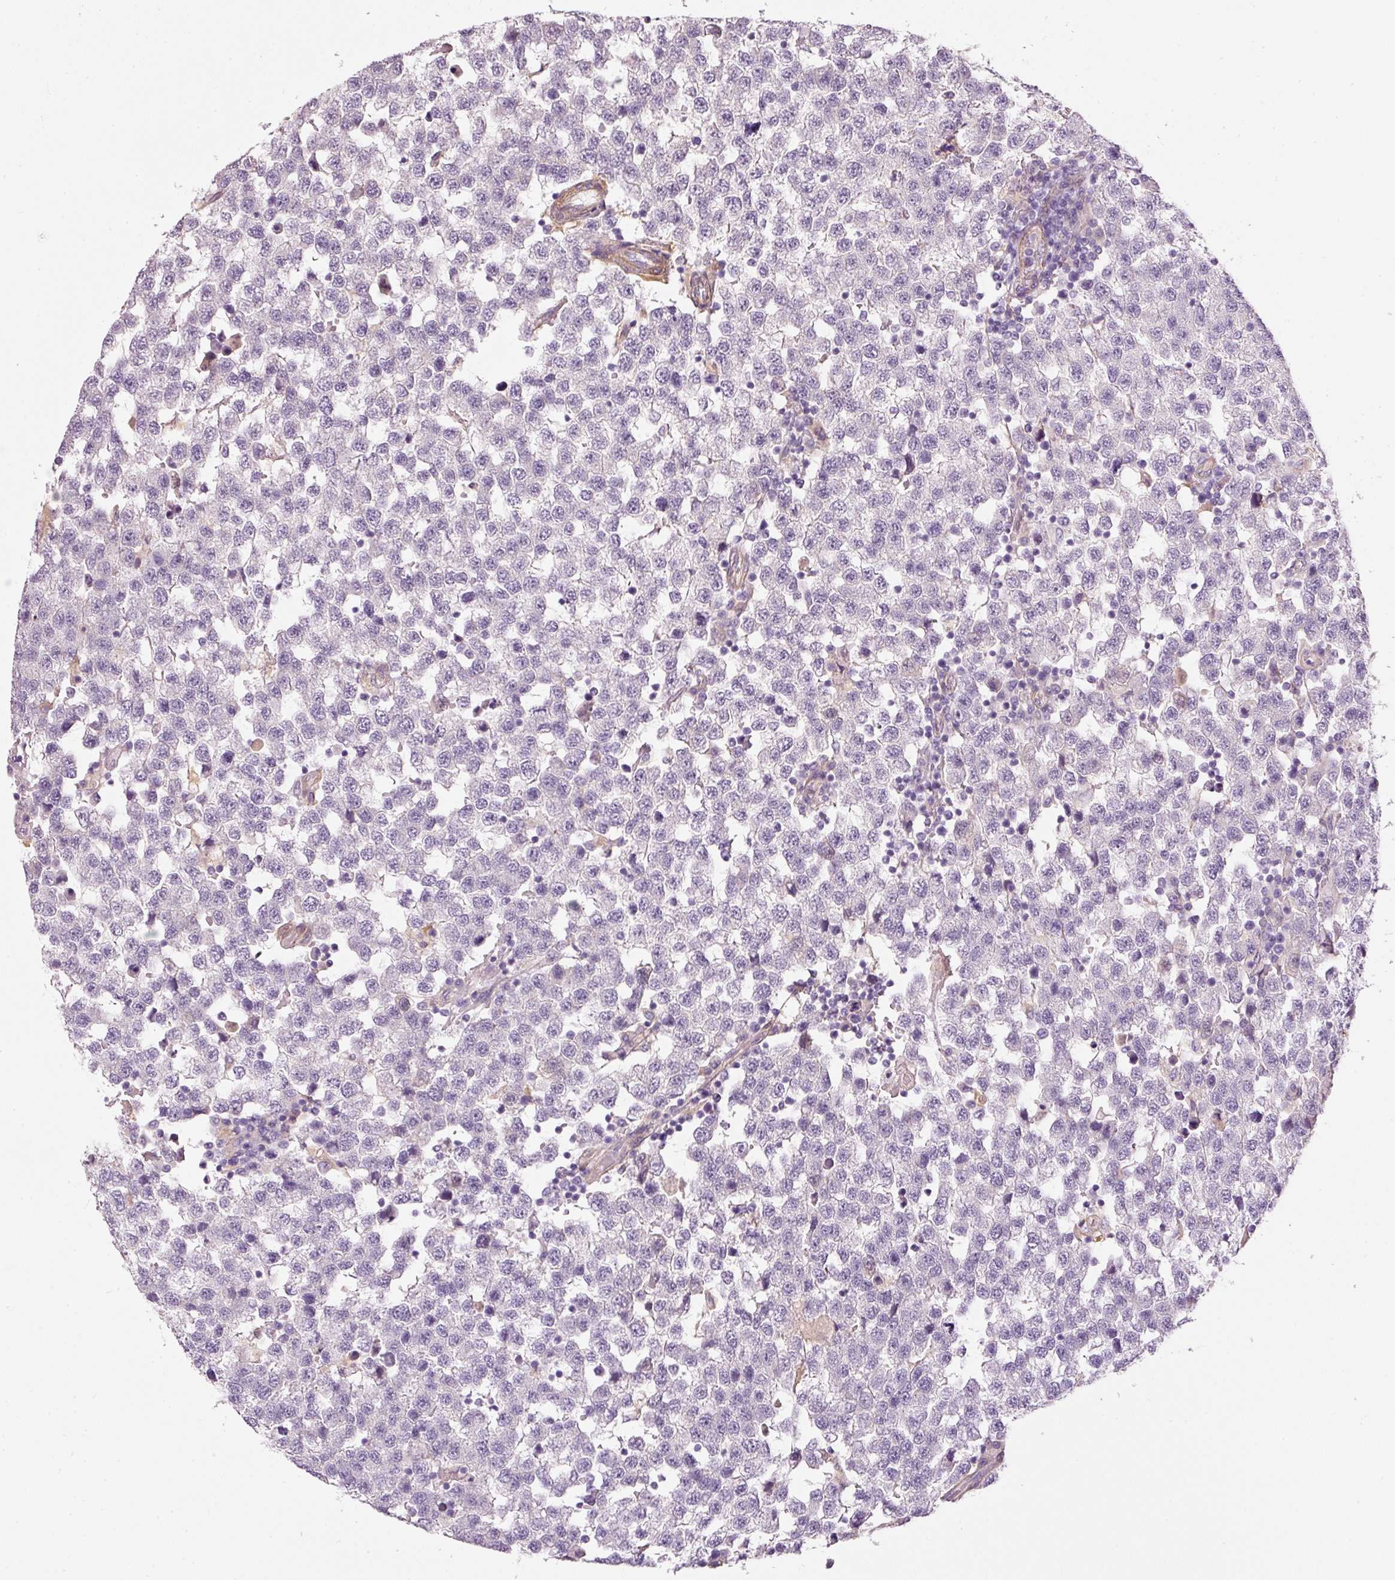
{"staining": {"intensity": "negative", "quantity": "none", "location": "none"}, "tissue": "testis cancer", "cell_type": "Tumor cells", "image_type": "cancer", "snomed": [{"axis": "morphology", "description": "Seminoma, NOS"}, {"axis": "topography", "description": "Testis"}], "caption": "Human seminoma (testis) stained for a protein using immunohistochemistry (IHC) demonstrates no positivity in tumor cells.", "gene": "OSR2", "patient": {"sex": "male", "age": 34}}